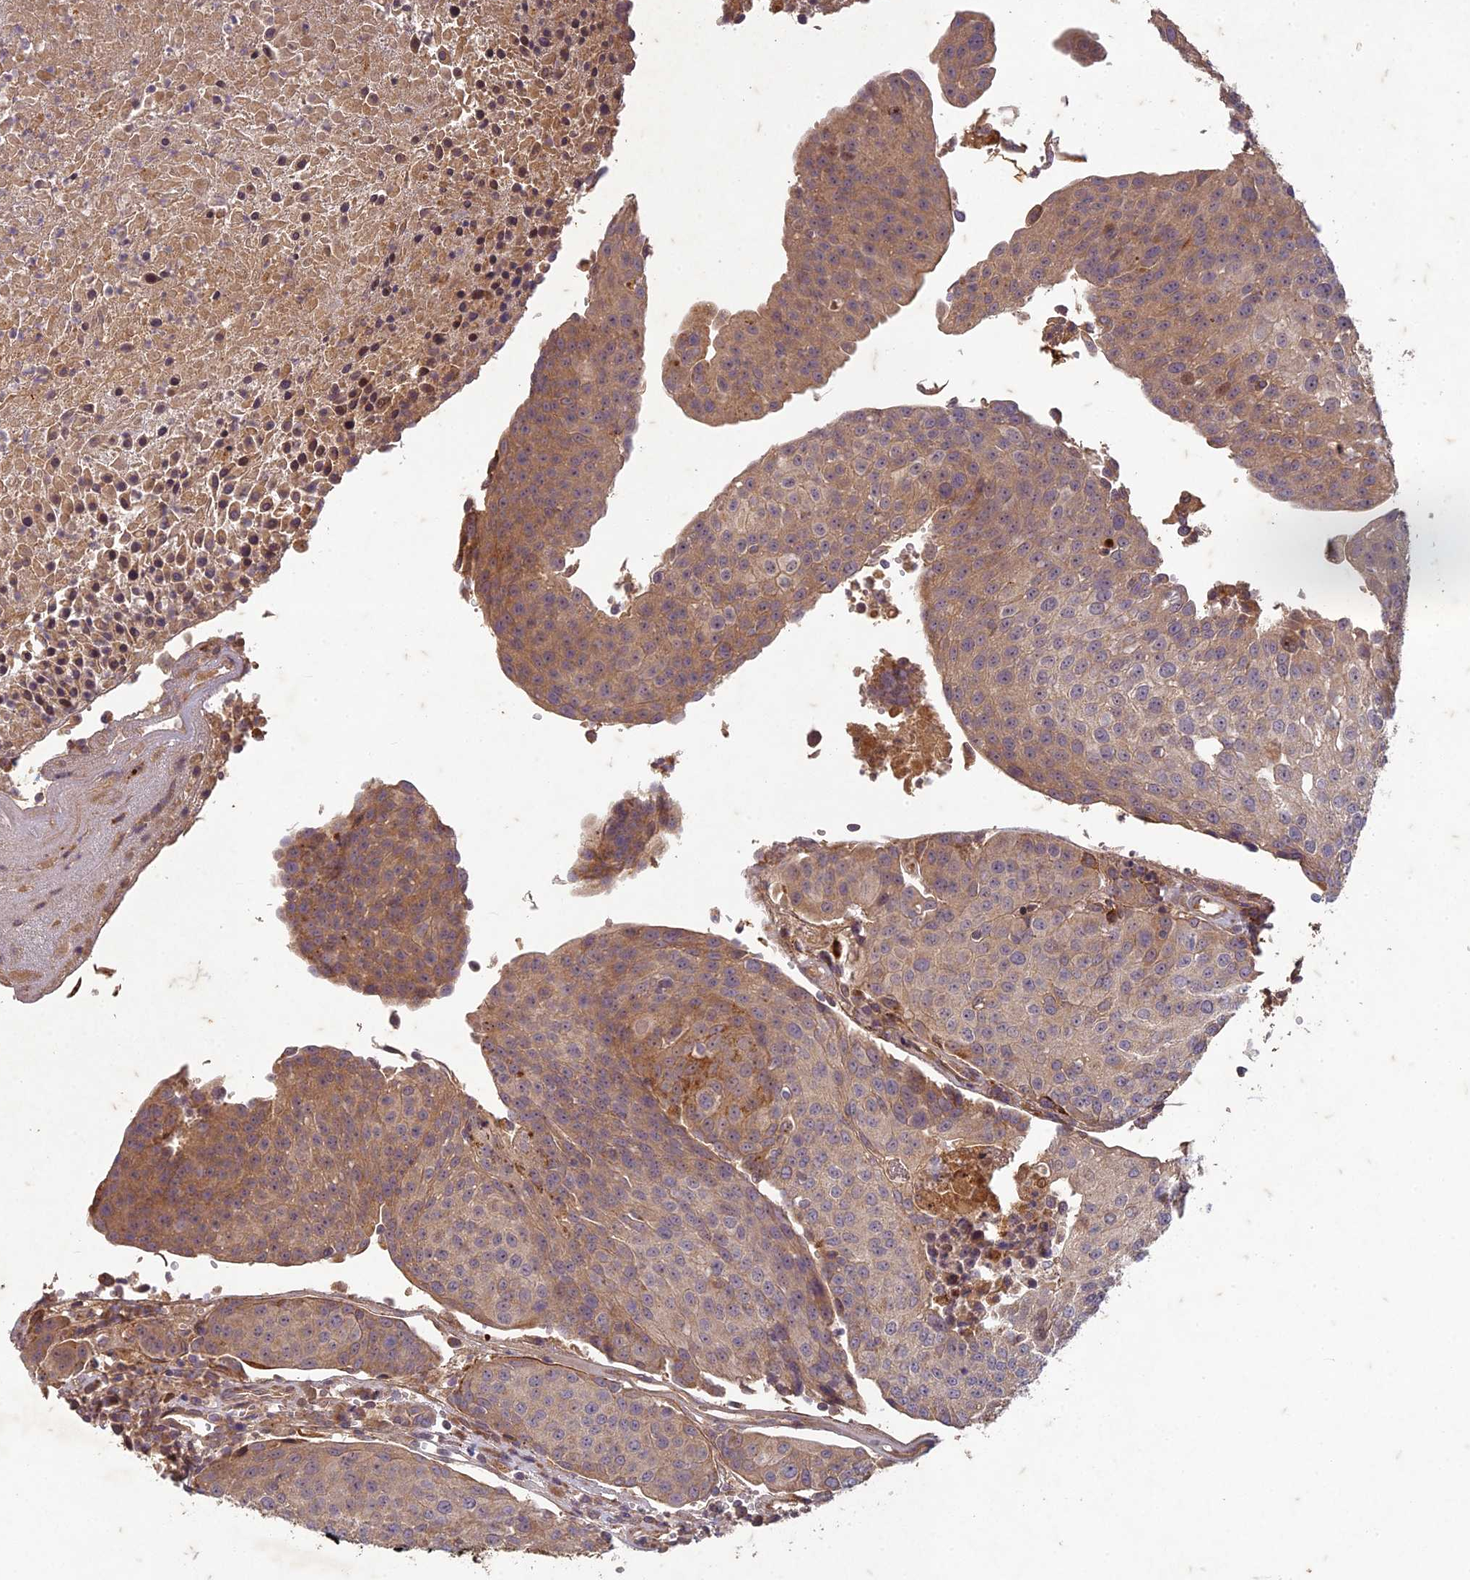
{"staining": {"intensity": "moderate", "quantity": "25%-75%", "location": "cytoplasmic/membranous"}, "tissue": "urothelial cancer", "cell_type": "Tumor cells", "image_type": "cancer", "snomed": [{"axis": "morphology", "description": "Urothelial carcinoma, High grade"}, {"axis": "topography", "description": "Urinary bladder"}], "caption": "This is an image of immunohistochemistry (IHC) staining of urothelial cancer, which shows moderate positivity in the cytoplasmic/membranous of tumor cells.", "gene": "TCF25", "patient": {"sex": "female", "age": 85}}